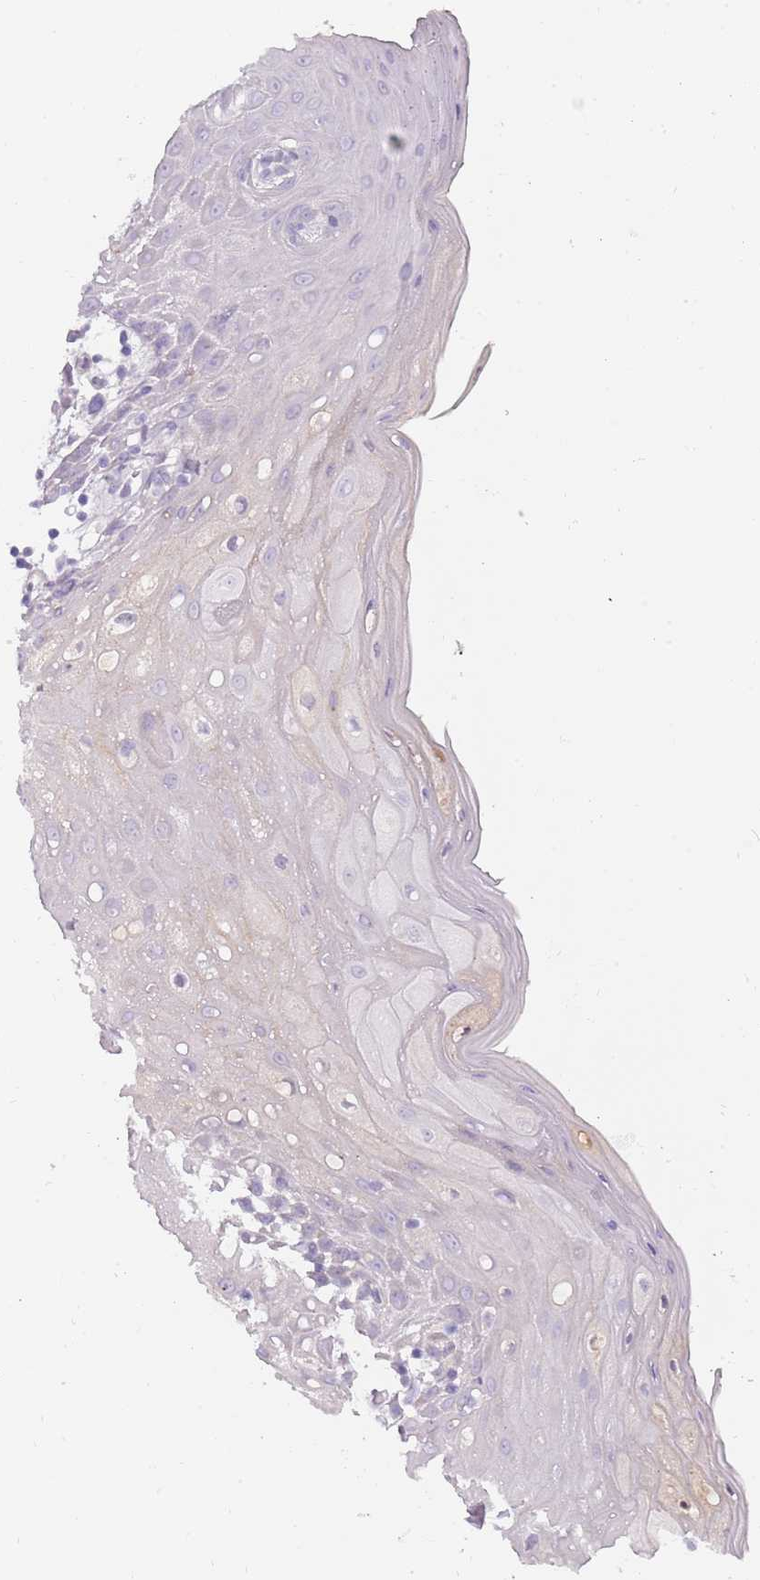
{"staining": {"intensity": "weak", "quantity": "<25%", "location": "cytoplasmic/membranous"}, "tissue": "oral mucosa", "cell_type": "Squamous epithelial cells", "image_type": "normal", "snomed": [{"axis": "morphology", "description": "Normal tissue, NOS"}, {"axis": "topography", "description": "Oral tissue"}, {"axis": "topography", "description": "Tounge, NOS"}], "caption": "Immunohistochemistry micrograph of unremarkable oral mucosa: oral mucosa stained with DAB (3,3'-diaminobenzidine) demonstrates no significant protein staining in squamous epithelial cells. The staining is performed using DAB (3,3'-diaminobenzidine) brown chromogen with nuclei counter-stained in using hematoxylin.", "gene": "TNFRSF6B", "patient": {"sex": "female", "age": 59}}